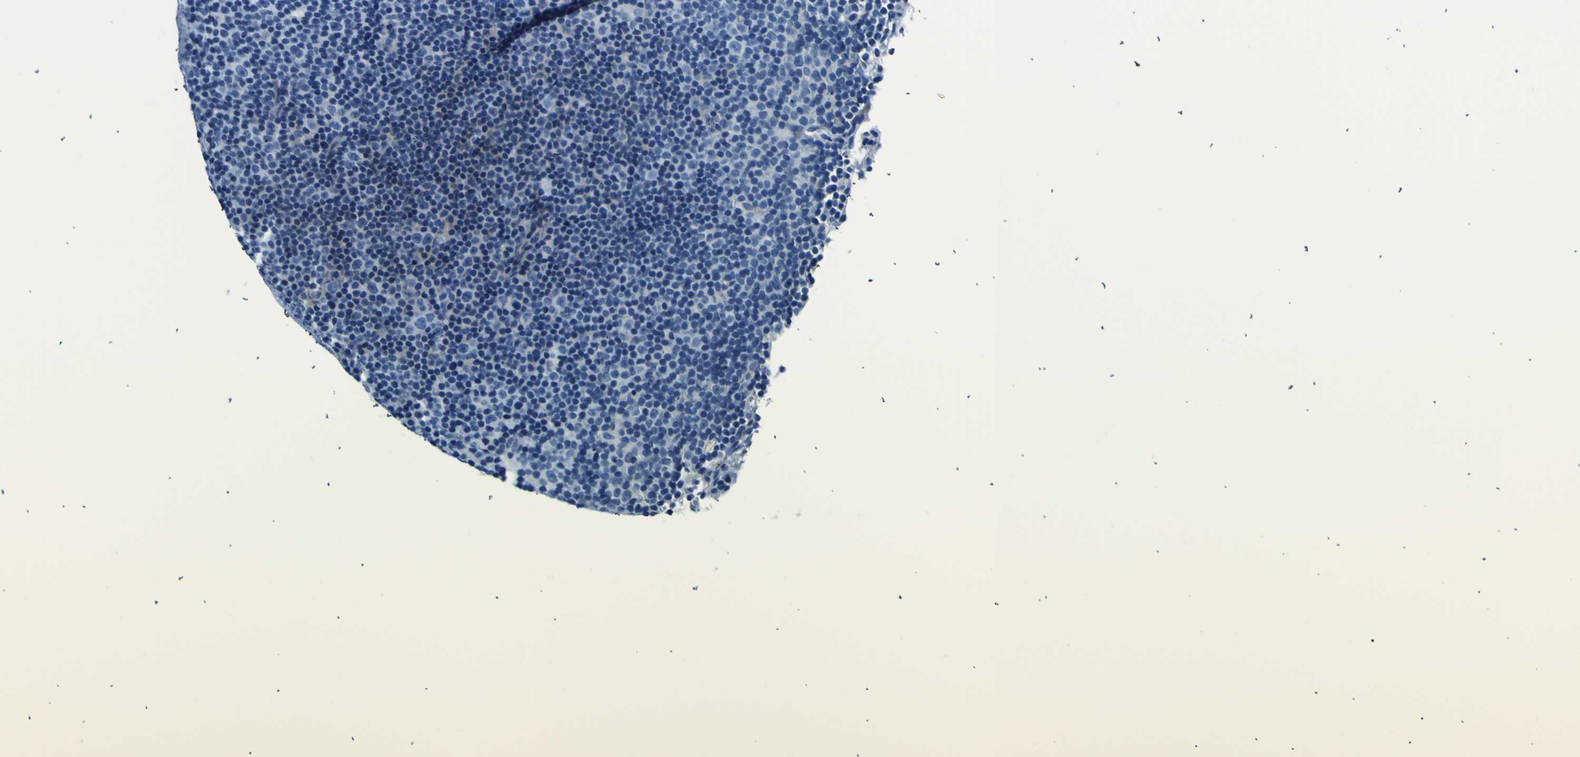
{"staining": {"intensity": "negative", "quantity": "none", "location": "none"}, "tissue": "lymphoma", "cell_type": "Tumor cells", "image_type": "cancer", "snomed": [{"axis": "morphology", "description": "Malignant lymphoma, non-Hodgkin's type, Low grade"}, {"axis": "topography", "description": "Lymph node"}], "caption": "An image of human malignant lymphoma, non-Hodgkin's type (low-grade) is negative for staining in tumor cells.", "gene": "ADGRA2", "patient": {"sex": "female", "age": 67}}